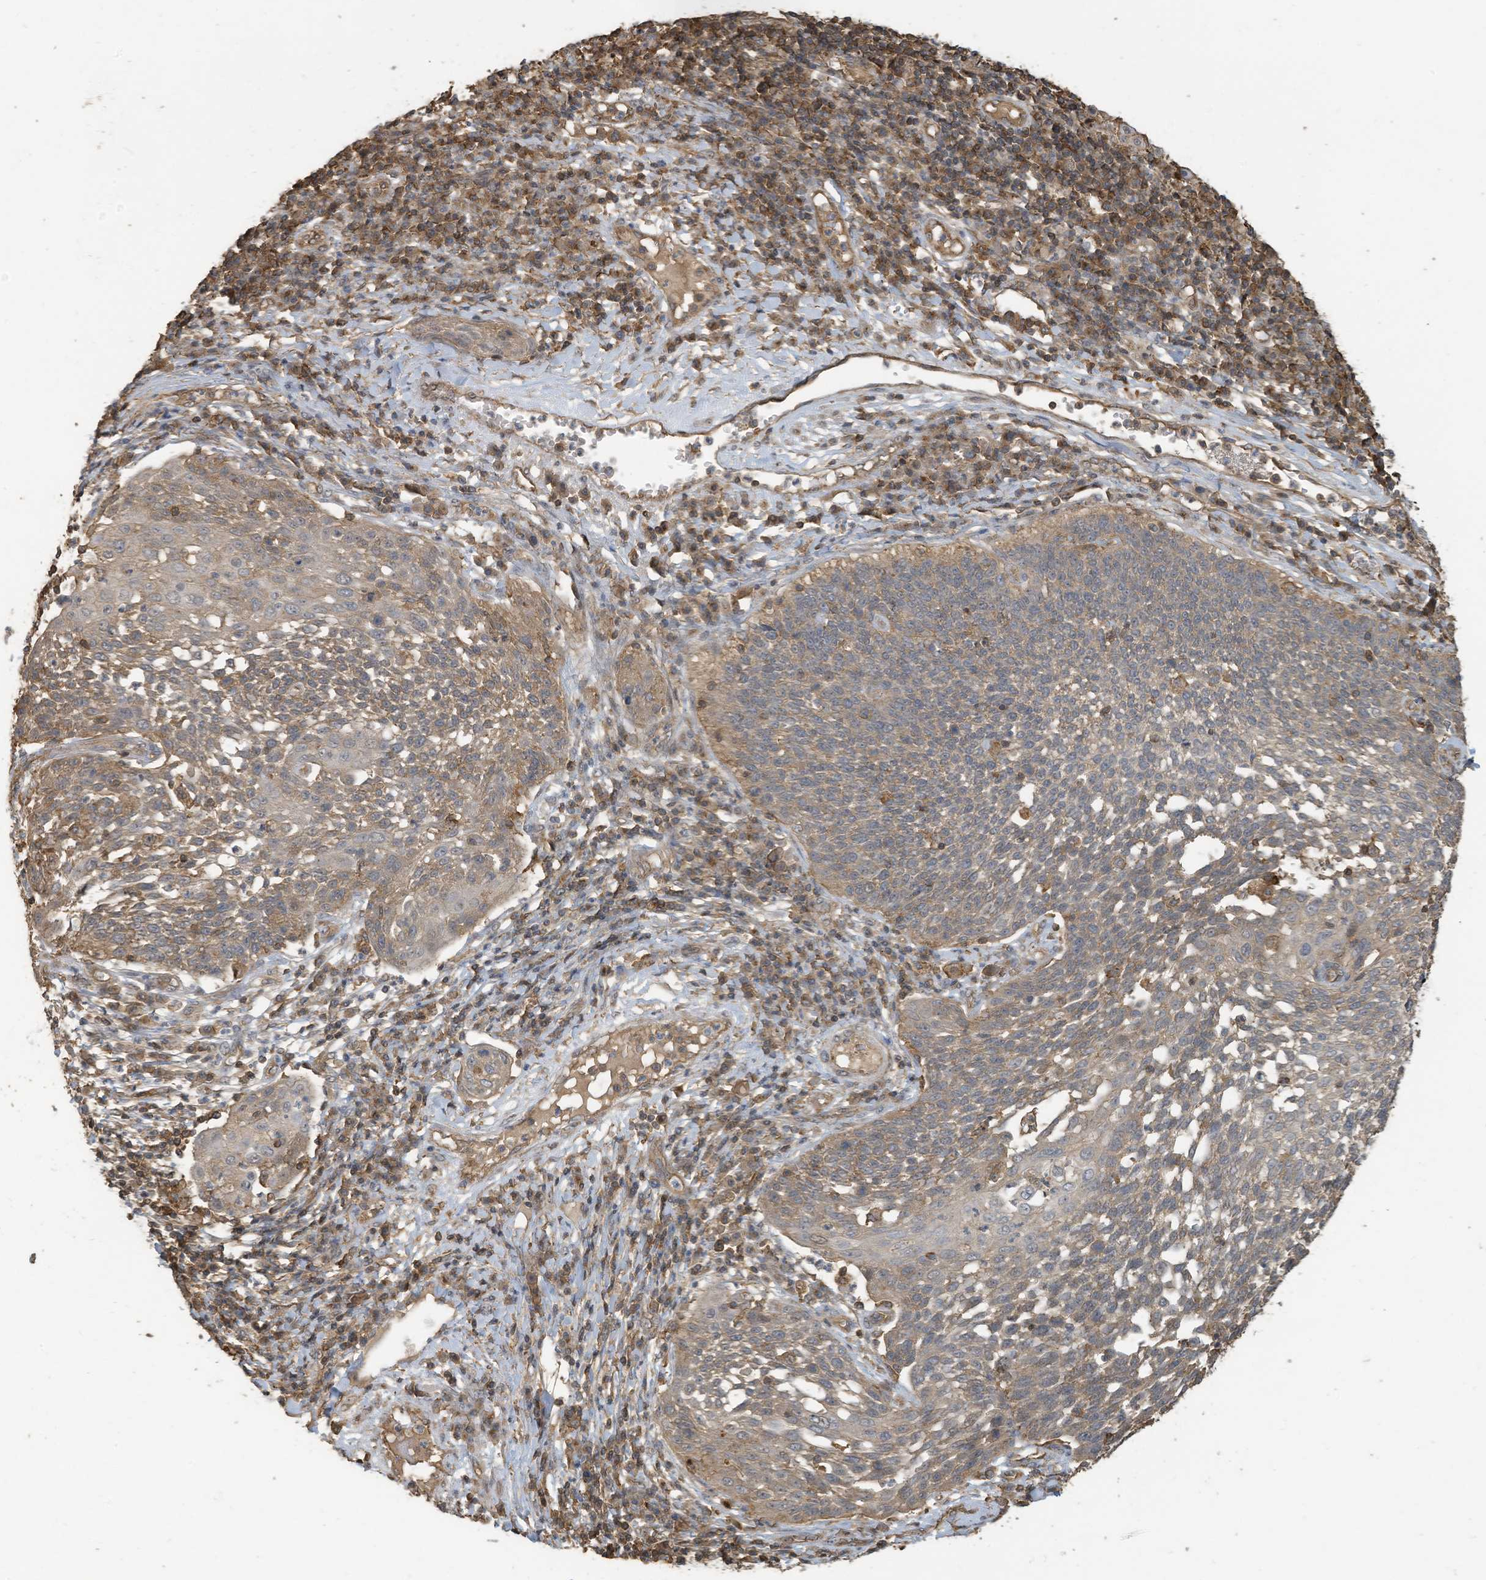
{"staining": {"intensity": "moderate", "quantity": ">75%", "location": "cytoplasmic/membranous"}, "tissue": "cervical cancer", "cell_type": "Tumor cells", "image_type": "cancer", "snomed": [{"axis": "morphology", "description": "Squamous cell carcinoma, NOS"}, {"axis": "topography", "description": "Cervix"}], "caption": "Protein expression analysis of human cervical cancer reveals moderate cytoplasmic/membranous expression in approximately >75% of tumor cells. (Brightfield microscopy of DAB IHC at high magnification).", "gene": "COX10", "patient": {"sex": "female", "age": 34}}